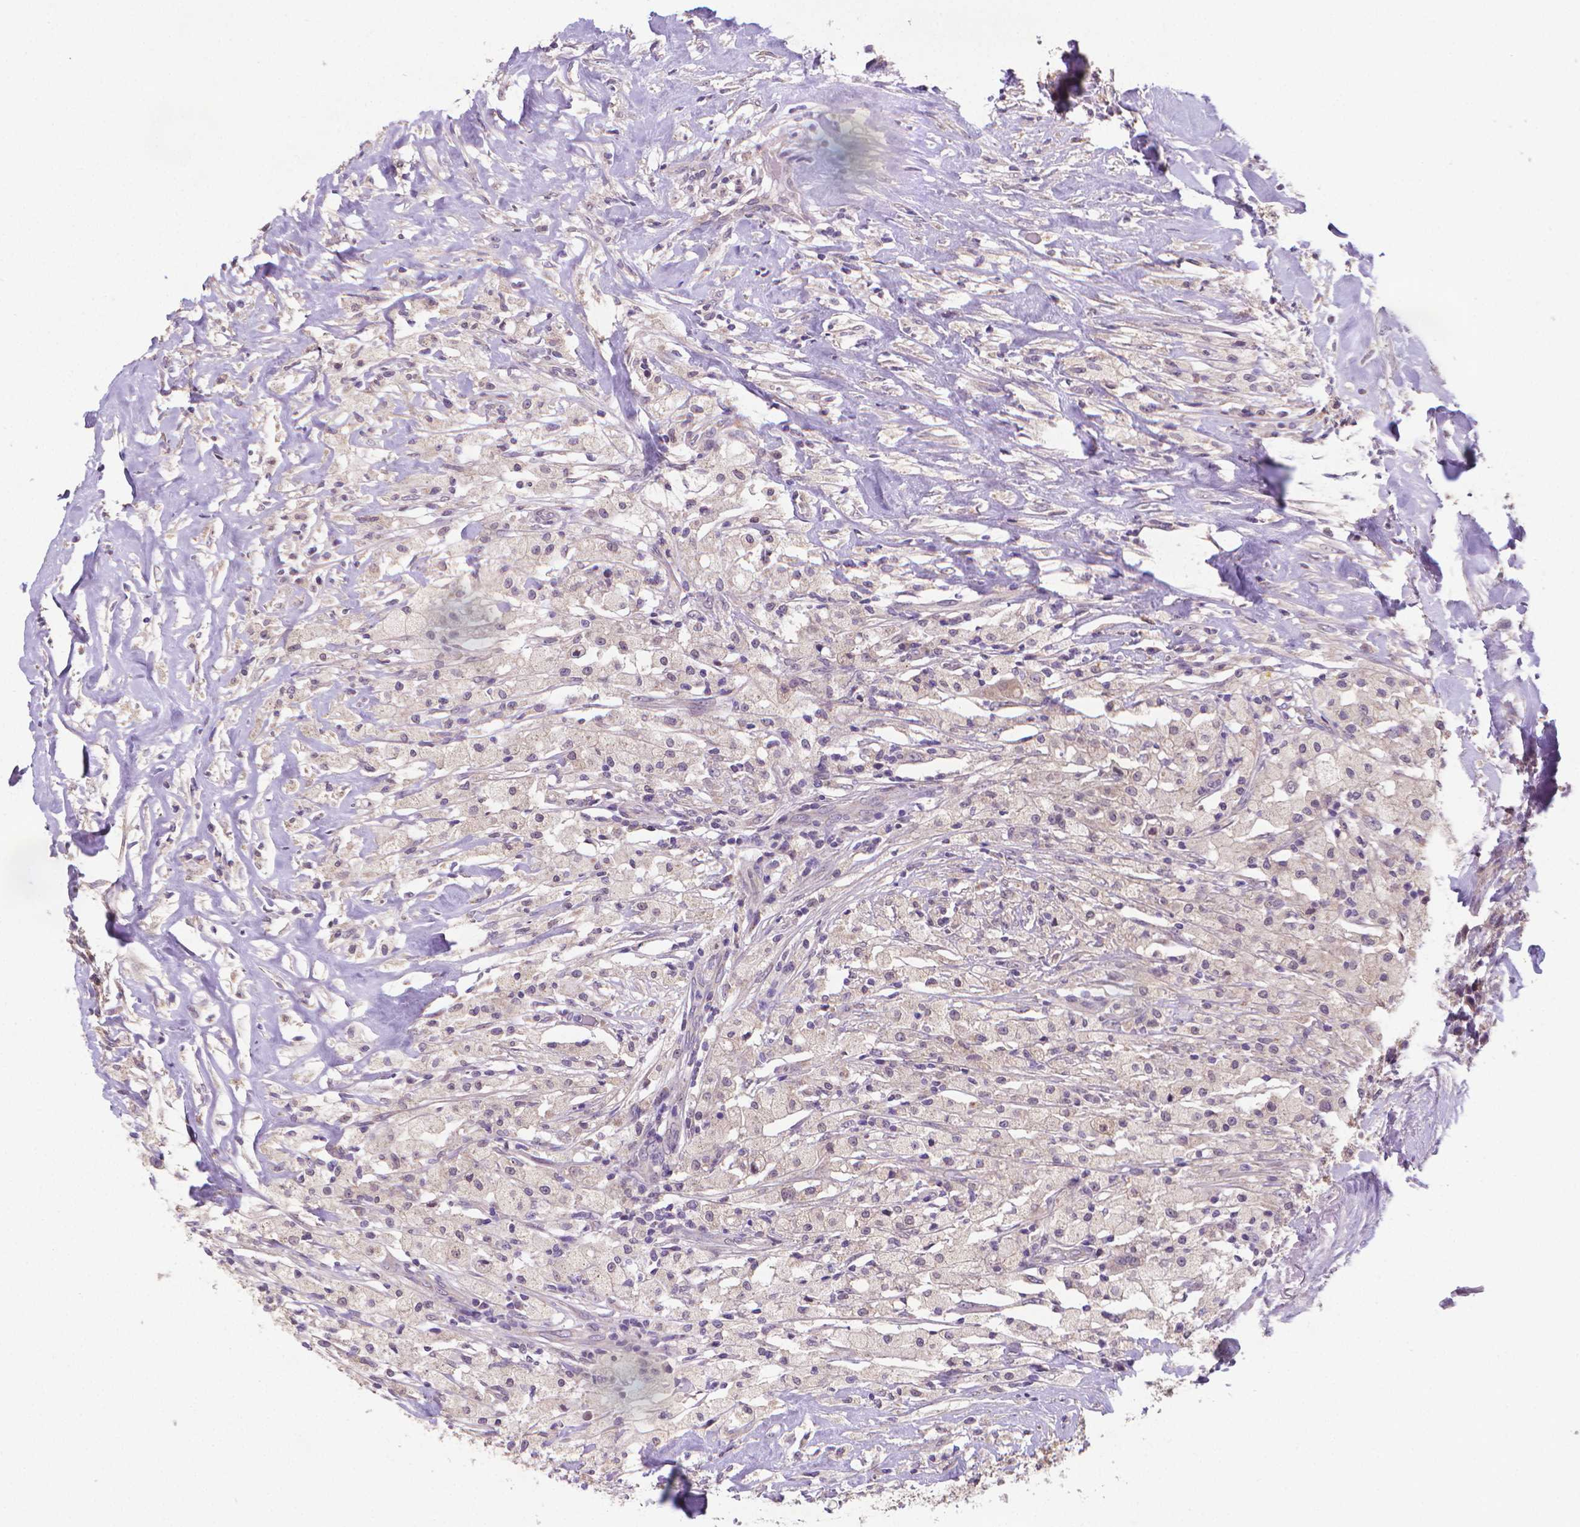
{"staining": {"intensity": "negative", "quantity": "none", "location": "none"}, "tissue": "testis cancer", "cell_type": "Tumor cells", "image_type": "cancer", "snomed": [{"axis": "morphology", "description": "Necrosis, NOS"}, {"axis": "morphology", "description": "Carcinoma, Embryonal, NOS"}, {"axis": "topography", "description": "Testis"}], "caption": "There is no significant expression in tumor cells of testis cancer (embryonal carcinoma). (Immunohistochemistry (ihc), brightfield microscopy, high magnification).", "gene": "GPR63", "patient": {"sex": "male", "age": 19}}